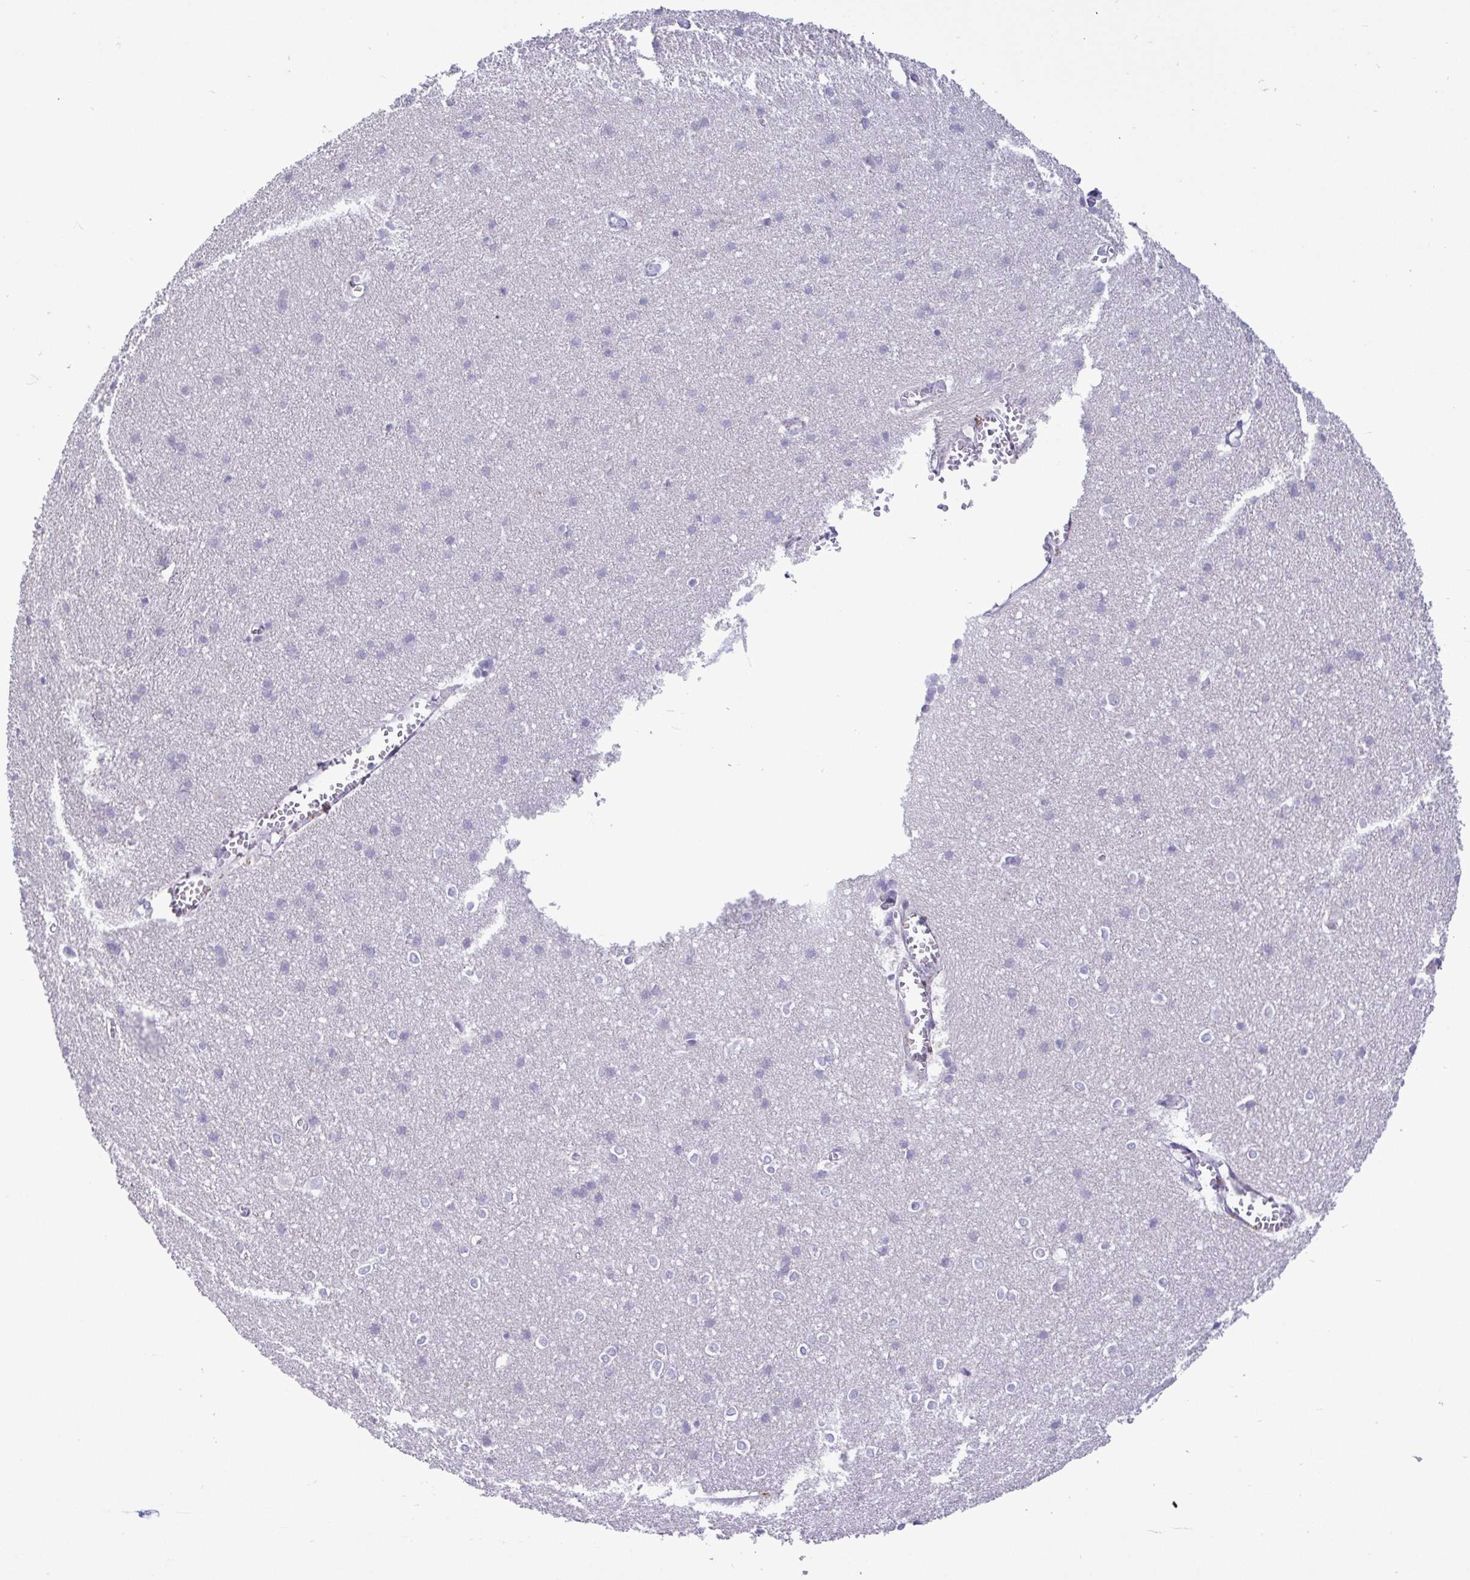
{"staining": {"intensity": "negative", "quantity": "none", "location": "none"}, "tissue": "cerebral cortex", "cell_type": "Endothelial cells", "image_type": "normal", "snomed": [{"axis": "morphology", "description": "Normal tissue, NOS"}, {"axis": "topography", "description": "Cerebral cortex"}], "caption": "There is no significant positivity in endothelial cells of cerebral cortex.", "gene": "C4orf33", "patient": {"sex": "male", "age": 37}}